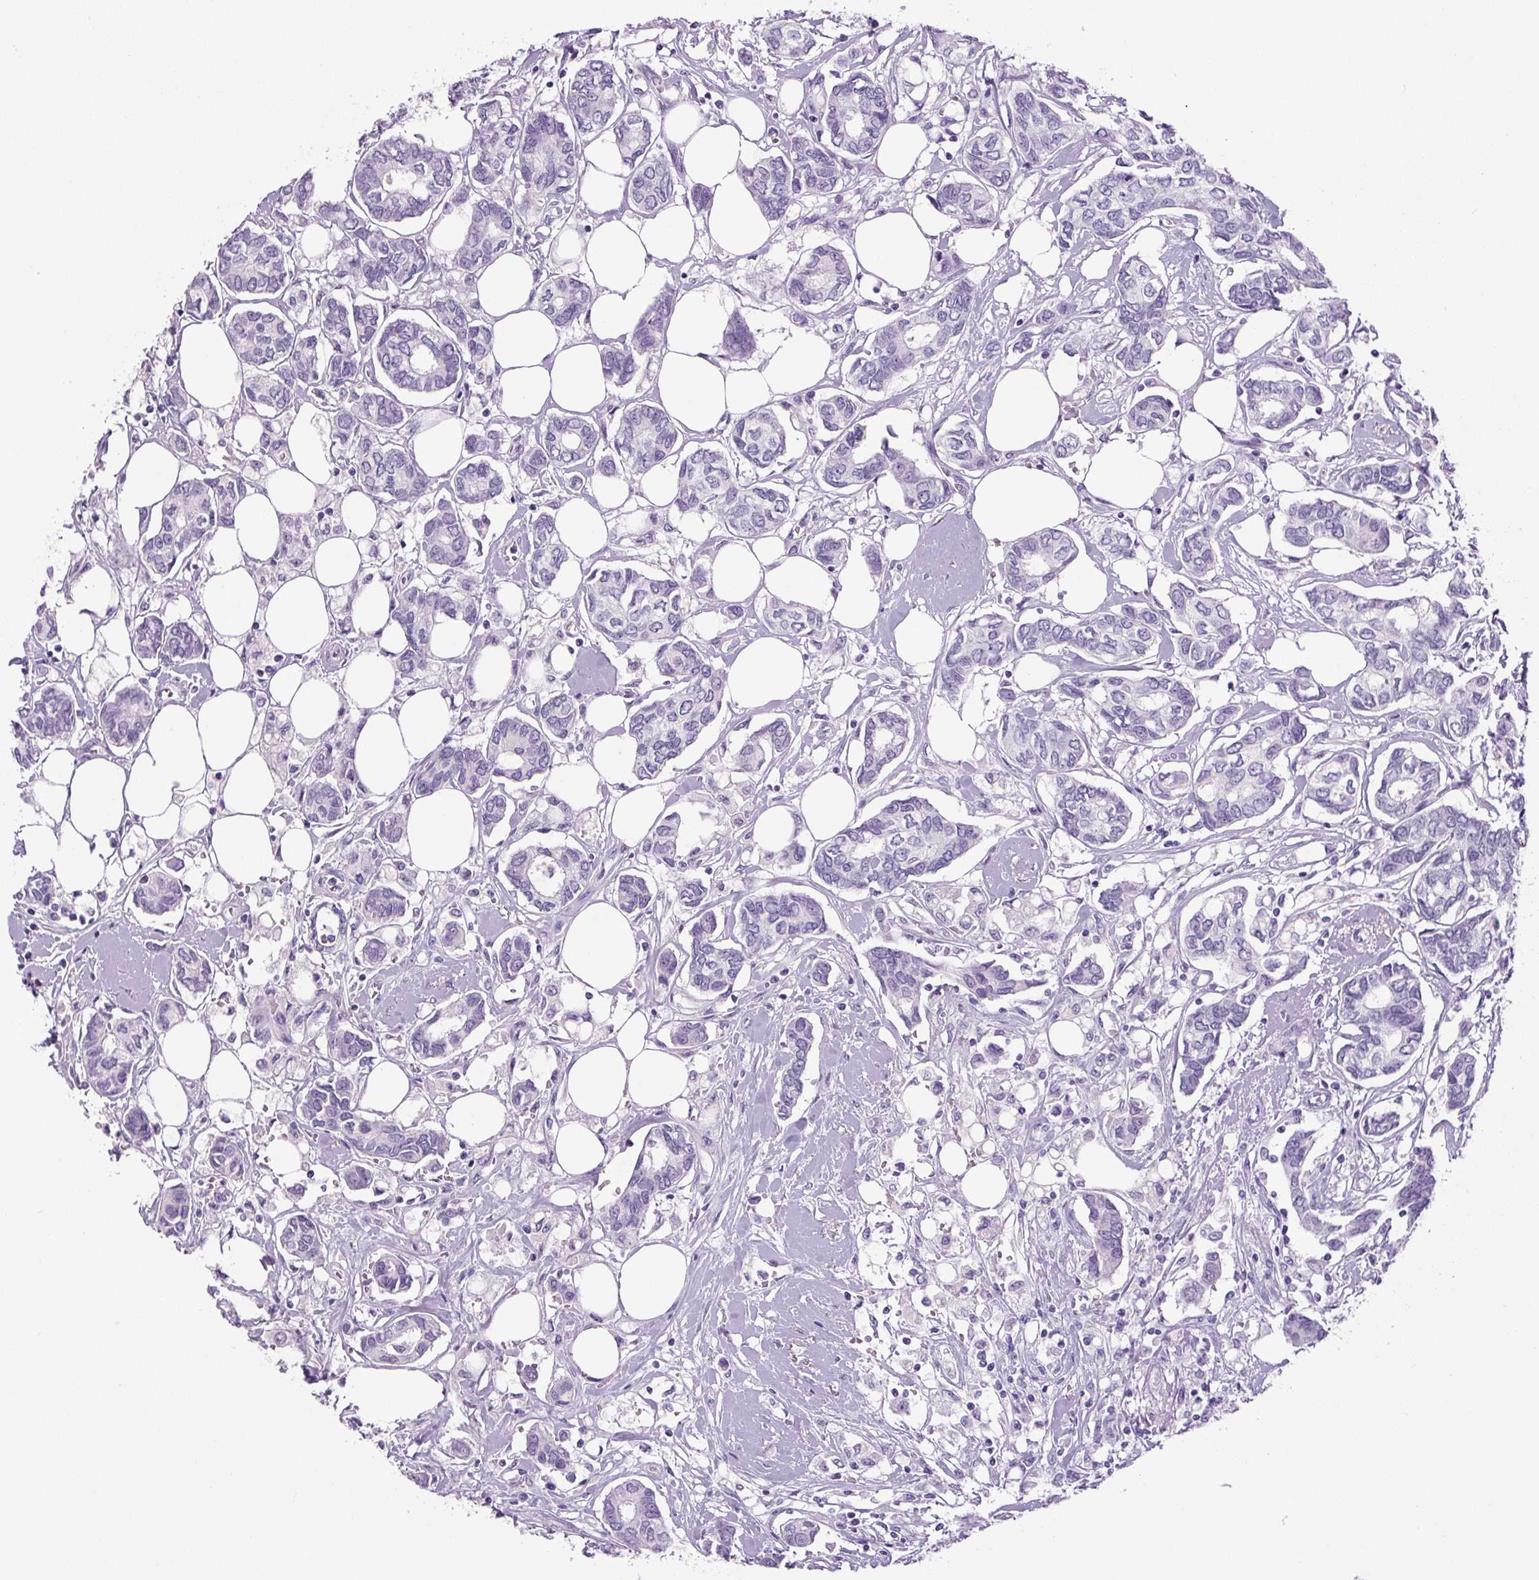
{"staining": {"intensity": "negative", "quantity": "none", "location": "none"}, "tissue": "breast cancer", "cell_type": "Tumor cells", "image_type": "cancer", "snomed": [{"axis": "morphology", "description": "Duct carcinoma"}, {"axis": "topography", "description": "Breast"}], "caption": "DAB immunohistochemical staining of human breast cancer (invasive ductal carcinoma) demonstrates no significant expression in tumor cells.", "gene": "CHGA", "patient": {"sex": "female", "age": 73}}